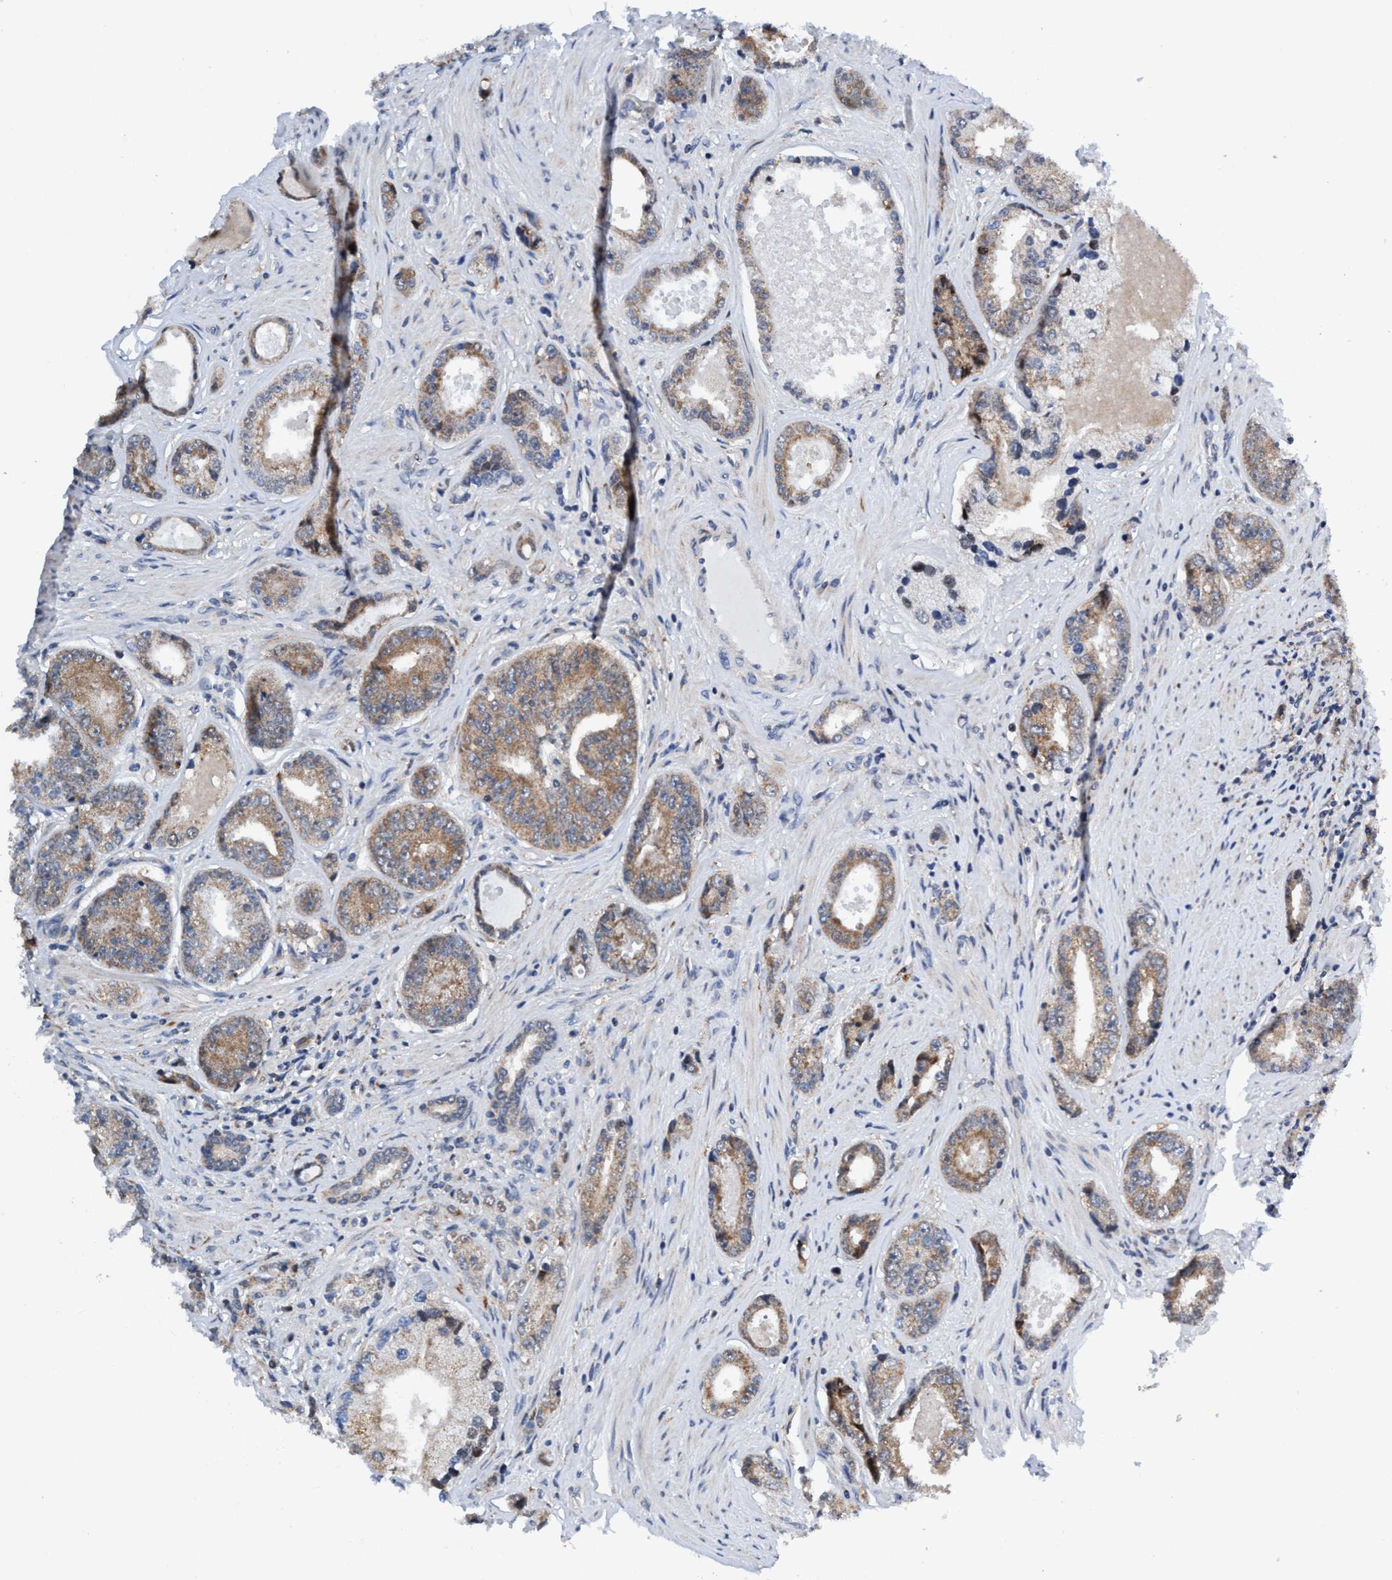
{"staining": {"intensity": "moderate", "quantity": ">75%", "location": "cytoplasmic/membranous"}, "tissue": "prostate cancer", "cell_type": "Tumor cells", "image_type": "cancer", "snomed": [{"axis": "morphology", "description": "Adenocarcinoma, High grade"}, {"axis": "topography", "description": "Prostate"}], "caption": "Immunohistochemistry of prostate cancer reveals medium levels of moderate cytoplasmic/membranous expression in about >75% of tumor cells.", "gene": "AGAP2", "patient": {"sex": "male", "age": 61}}